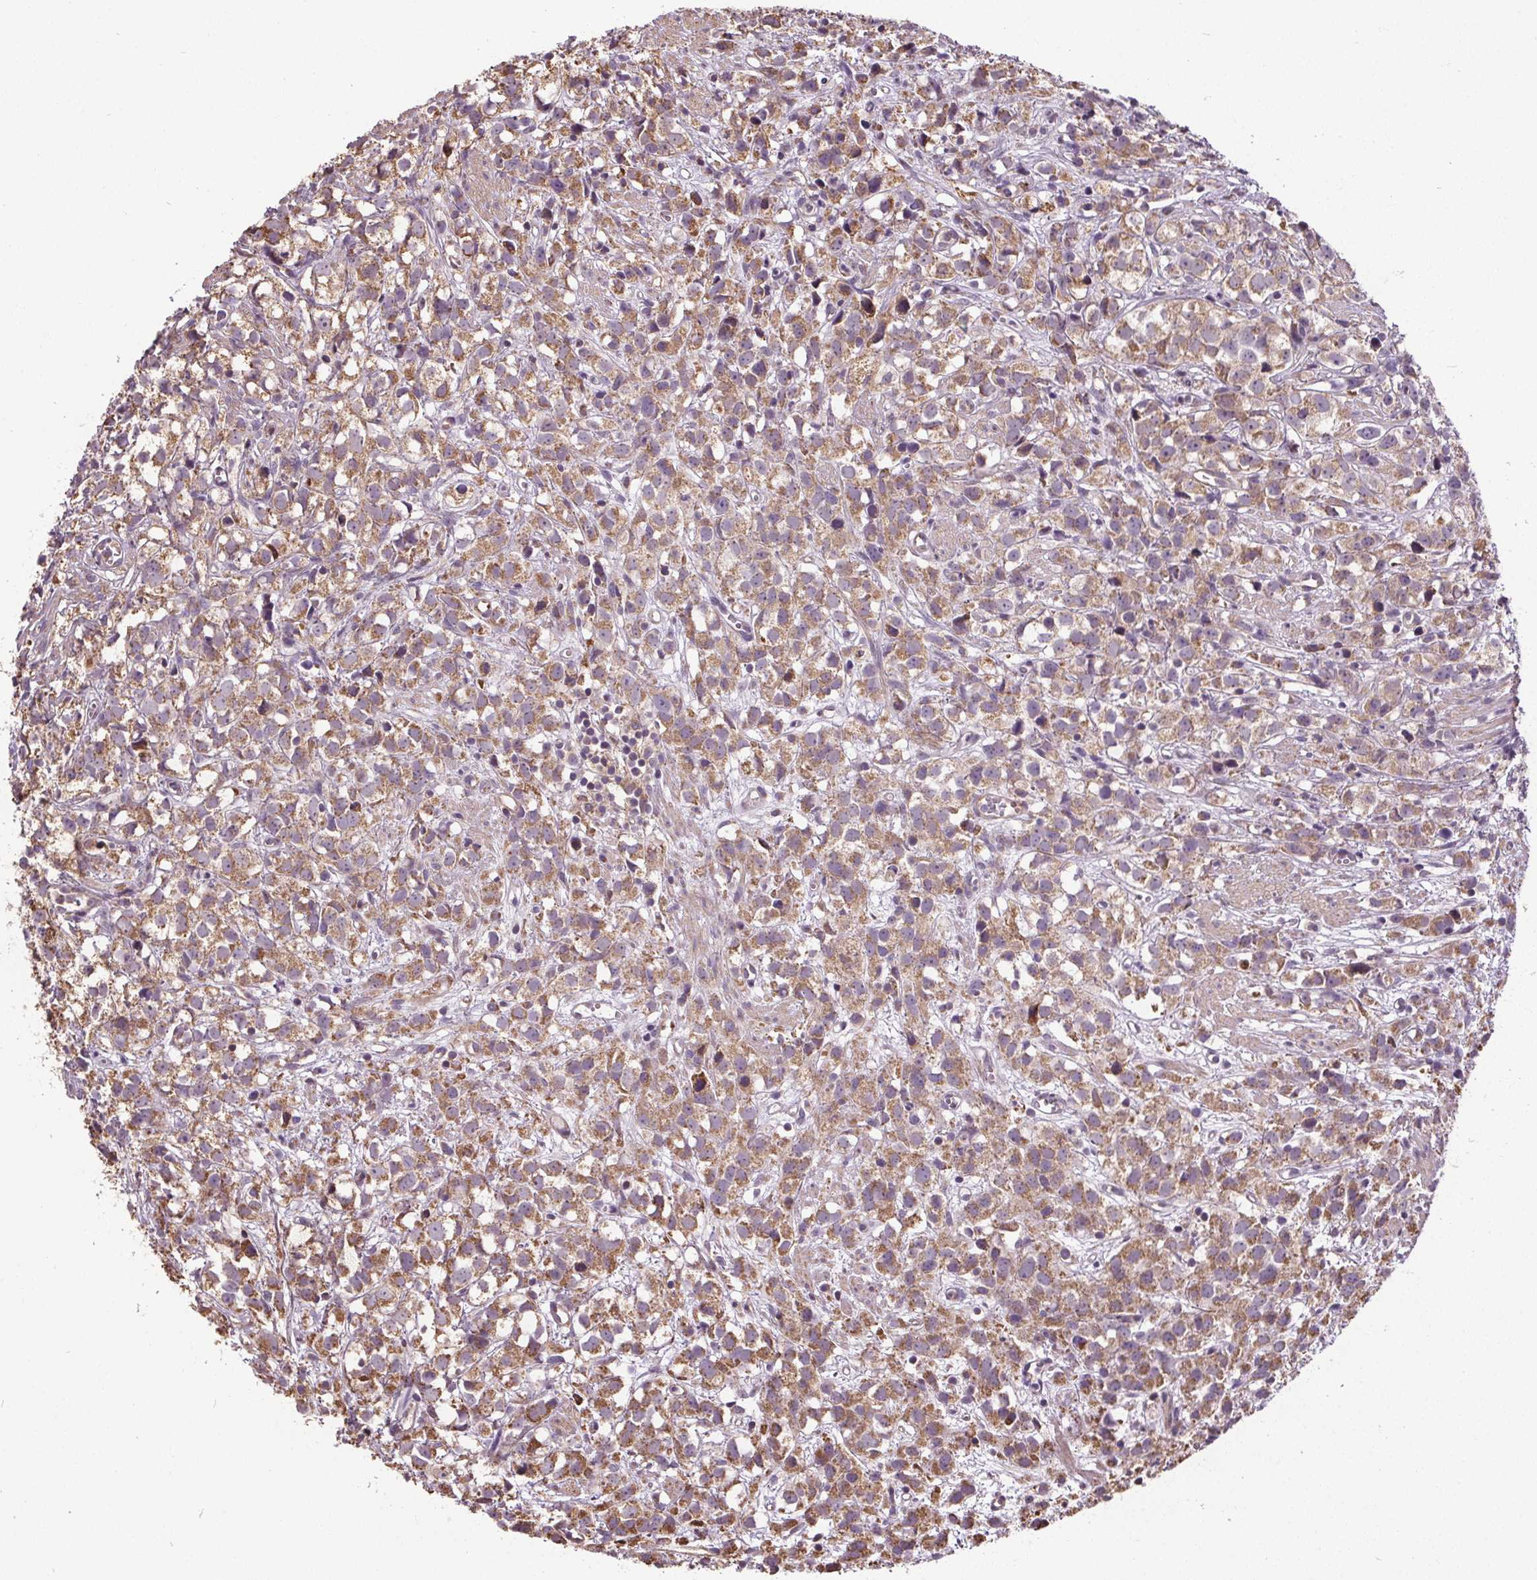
{"staining": {"intensity": "moderate", "quantity": ">75%", "location": "cytoplasmic/membranous"}, "tissue": "prostate cancer", "cell_type": "Tumor cells", "image_type": "cancer", "snomed": [{"axis": "morphology", "description": "Adenocarcinoma, High grade"}, {"axis": "topography", "description": "Prostate"}], "caption": "Prostate high-grade adenocarcinoma stained for a protein demonstrates moderate cytoplasmic/membranous positivity in tumor cells.", "gene": "ZNF548", "patient": {"sex": "male", "age": 68}}